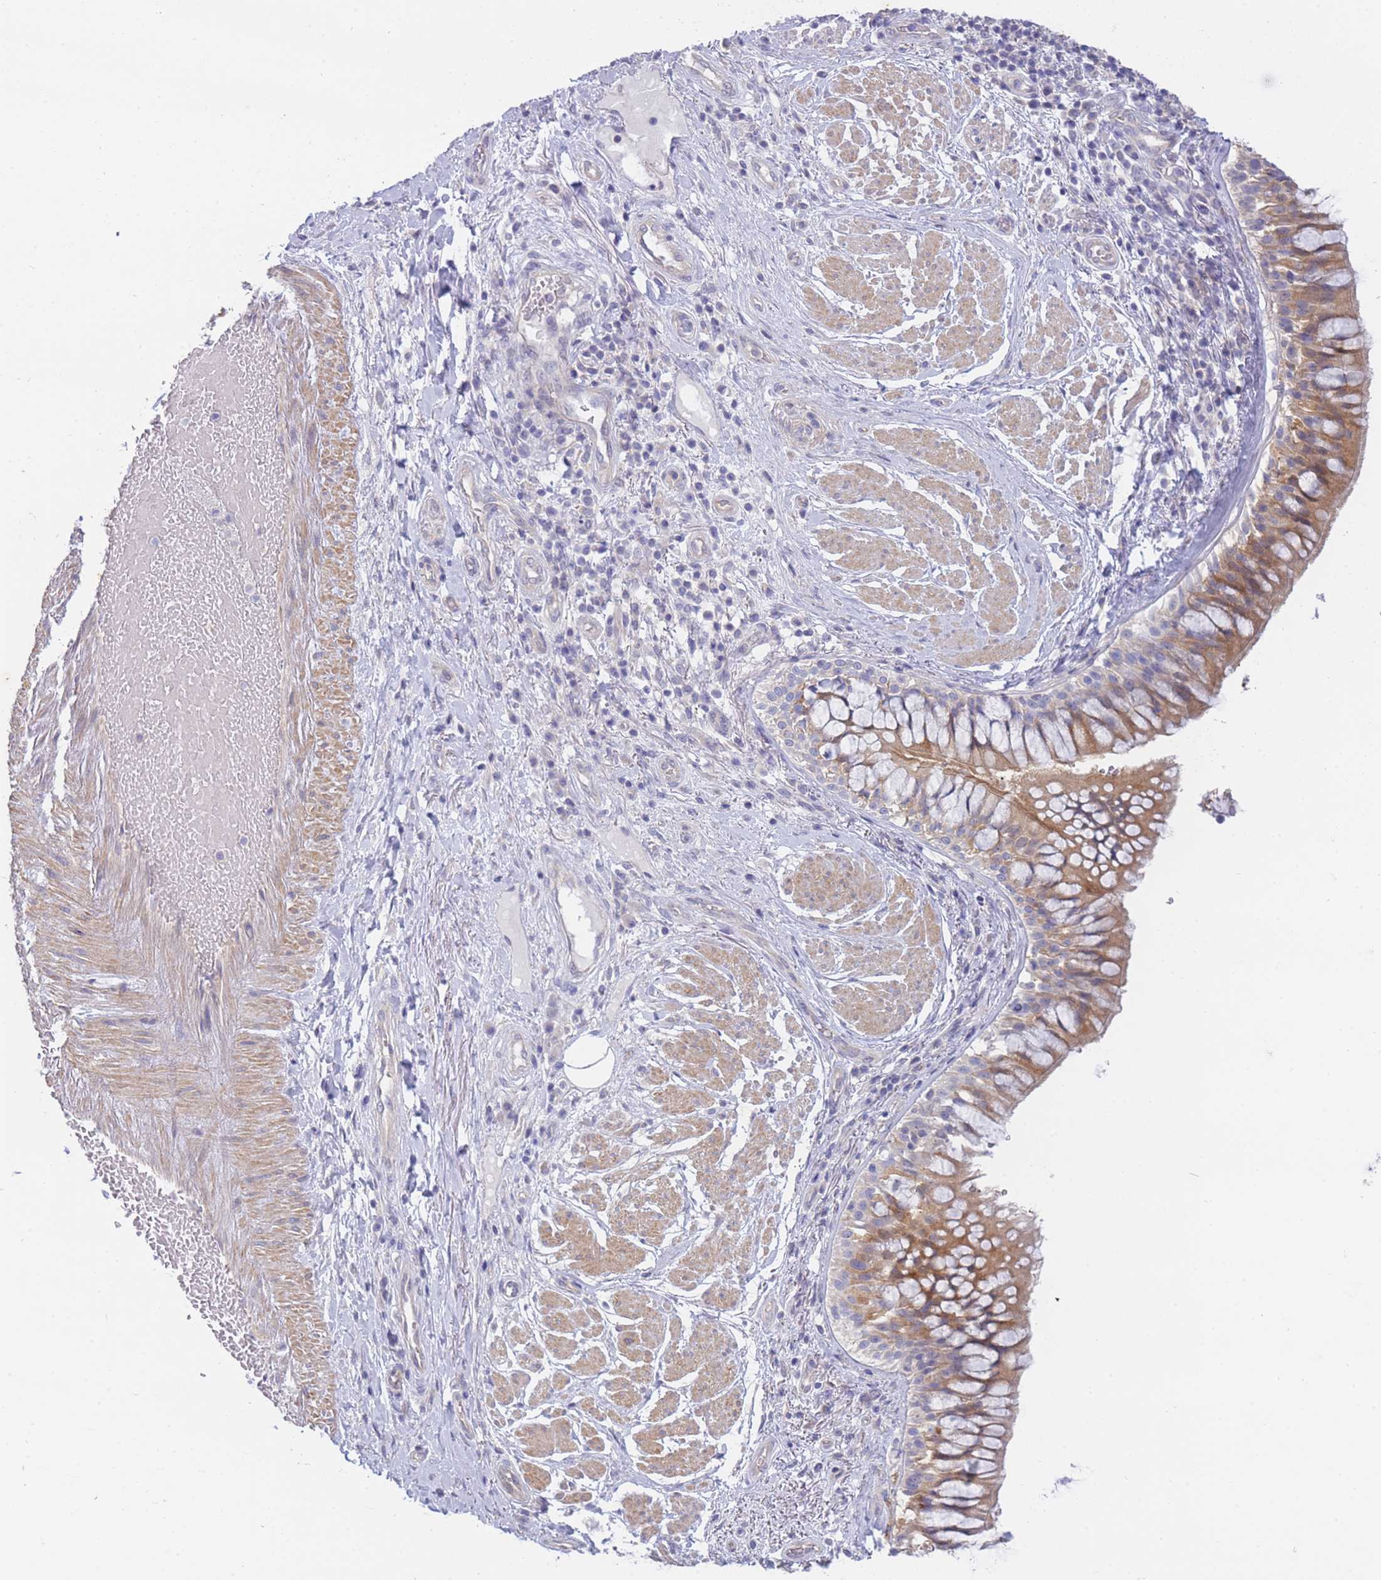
{"staining": {"intensity": "negative", "quantity": "none", "location": "none"}, "tissue": "adipose tissue", "cell_type": "Adipocytes", "image_type": "normal", "snomed": [{"axis": "morphology", "description": "Normal tissue, NOS"}, {"axis": "morphology", "description": "Squamous cell carcinoma, NOS"}, {"axis": "topography", "description": "Bronchus"}, {"axis": "topography", "description": "Lung"}], "caption": "An immunohistochemistry (IHC) image of benign adipose tissue is shown. There is no staining in adipocytes of adipose tissue.", "gene": "SUGT1", "patient": {"sex": "male", "age": 64}}